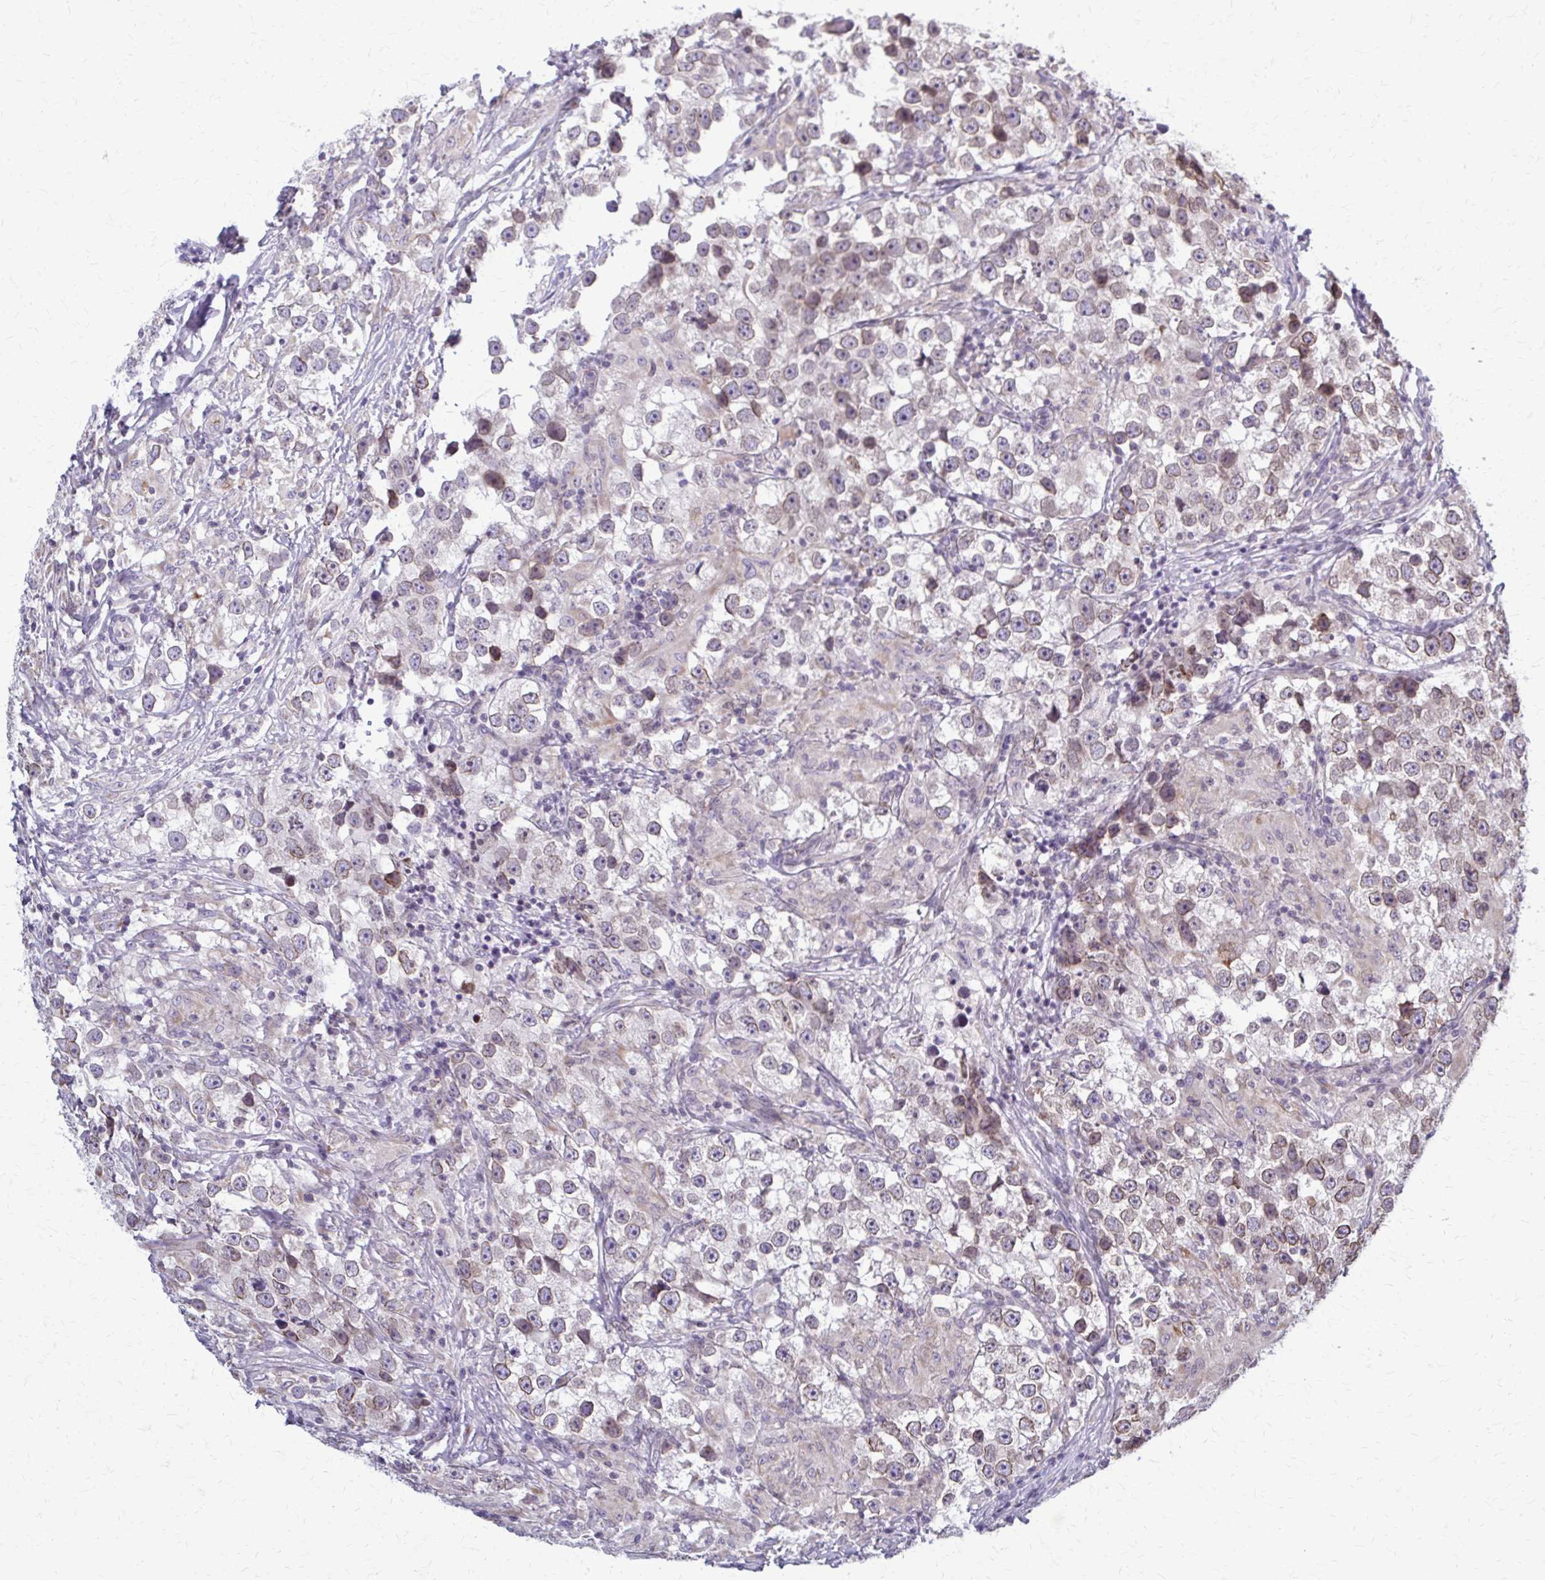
{"staining": {"intensity": "weak", "quantity": "<25%", "location": "cytoplasmic/membranous"}, "tissue": "testis cancer", "cell_type": "Tumor cells", "image_type": "cancer", "snomed": [{"axis": "morphology", "description": "Seminoma, NOS"}, {"axis": "topography", "description": "Testis"}], "caption": "Testis cancer (seminoma) was stained to show a protein in brown. There is no significant staining in tumor cells.", "gene": "MCRIP2", "patient": {"sex": "male", "age": 46}}